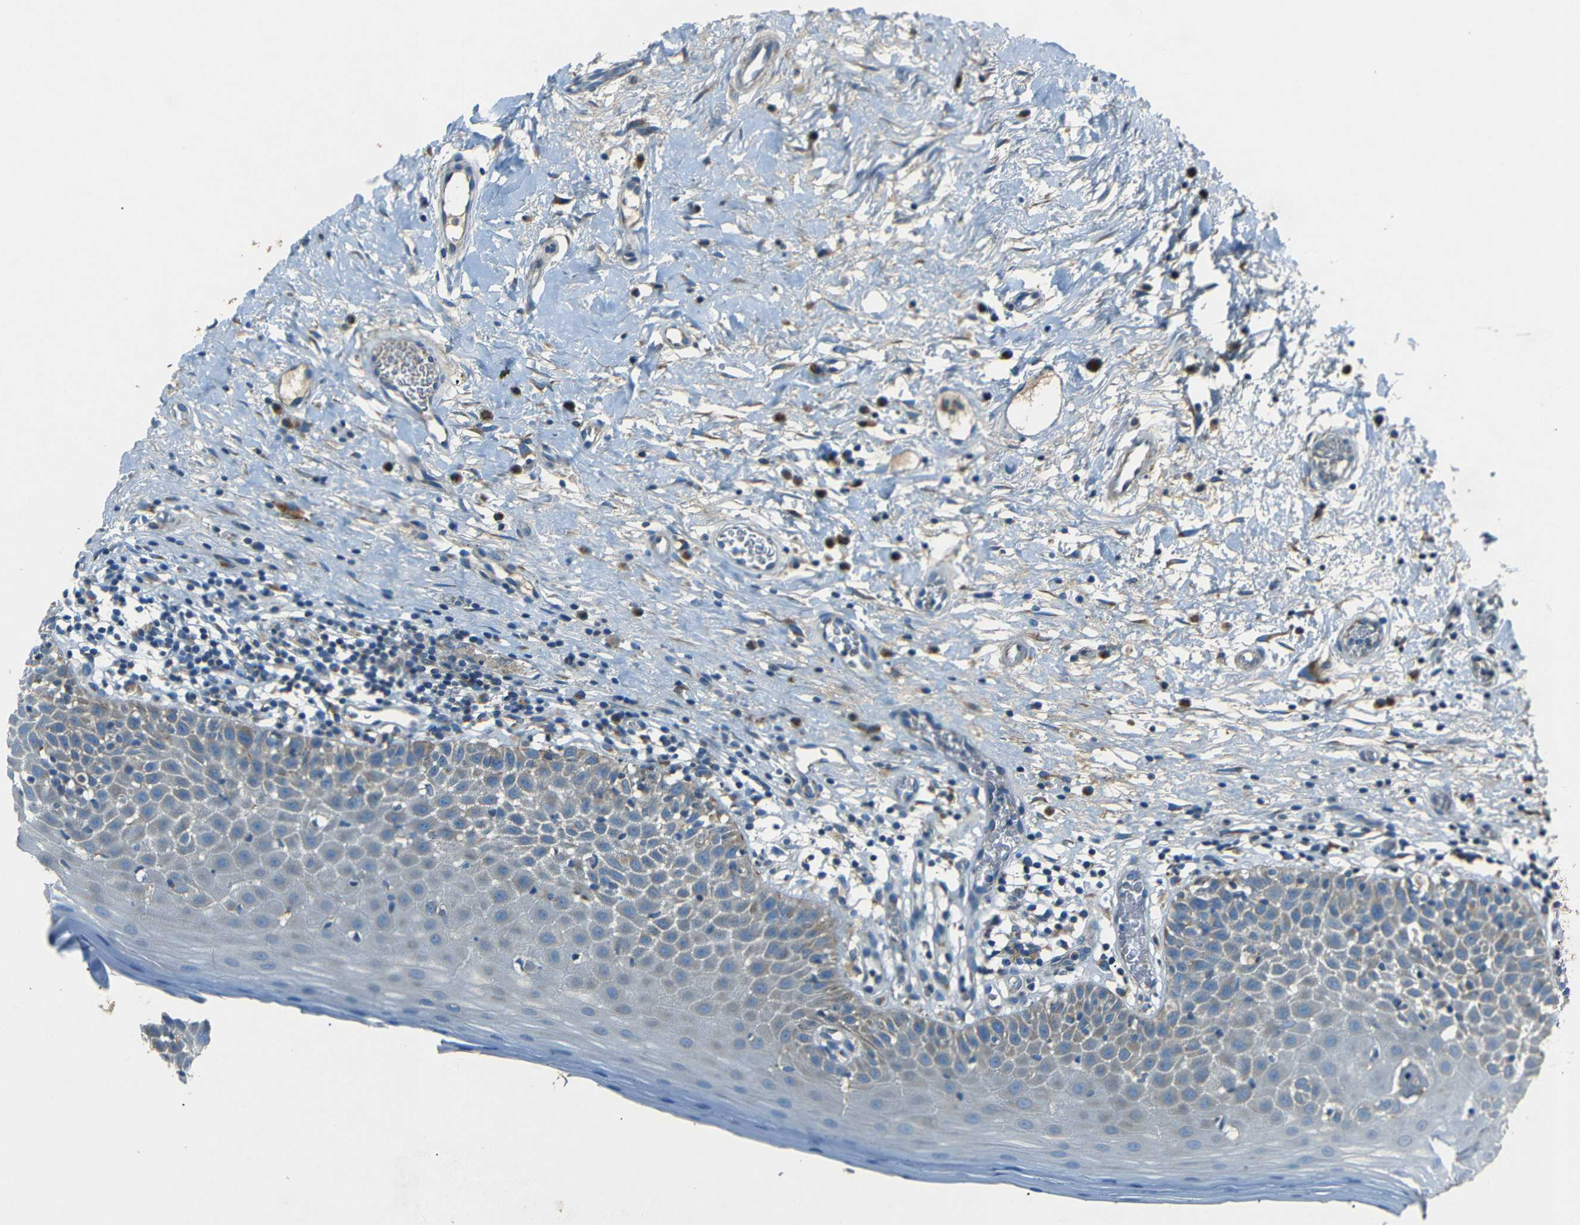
{"staining": {"intensity": "weak", "quantity": "25%-75%", "location": "cytoplasmic/membranous"}, "tissue": "oral mucosa", "cell_type": "Squamous epithelial cells", "image_type": "normal", "snomed": [{"axis": "morphology", "description": "Normal tissue, NOS"}, {"axis": "topography", "description": "Skeletal muscle"}, {"axis": "topography", "description": "Oral tissue"}], "caption": "Squamous epithelial cells show low levels of weak cytoplasmic/membranous staining in approximately 25%-75% of cells in unremarkable human oral mucosa.", "gene": "NETO2", "patient": {"sex": "male", "age": 58}}